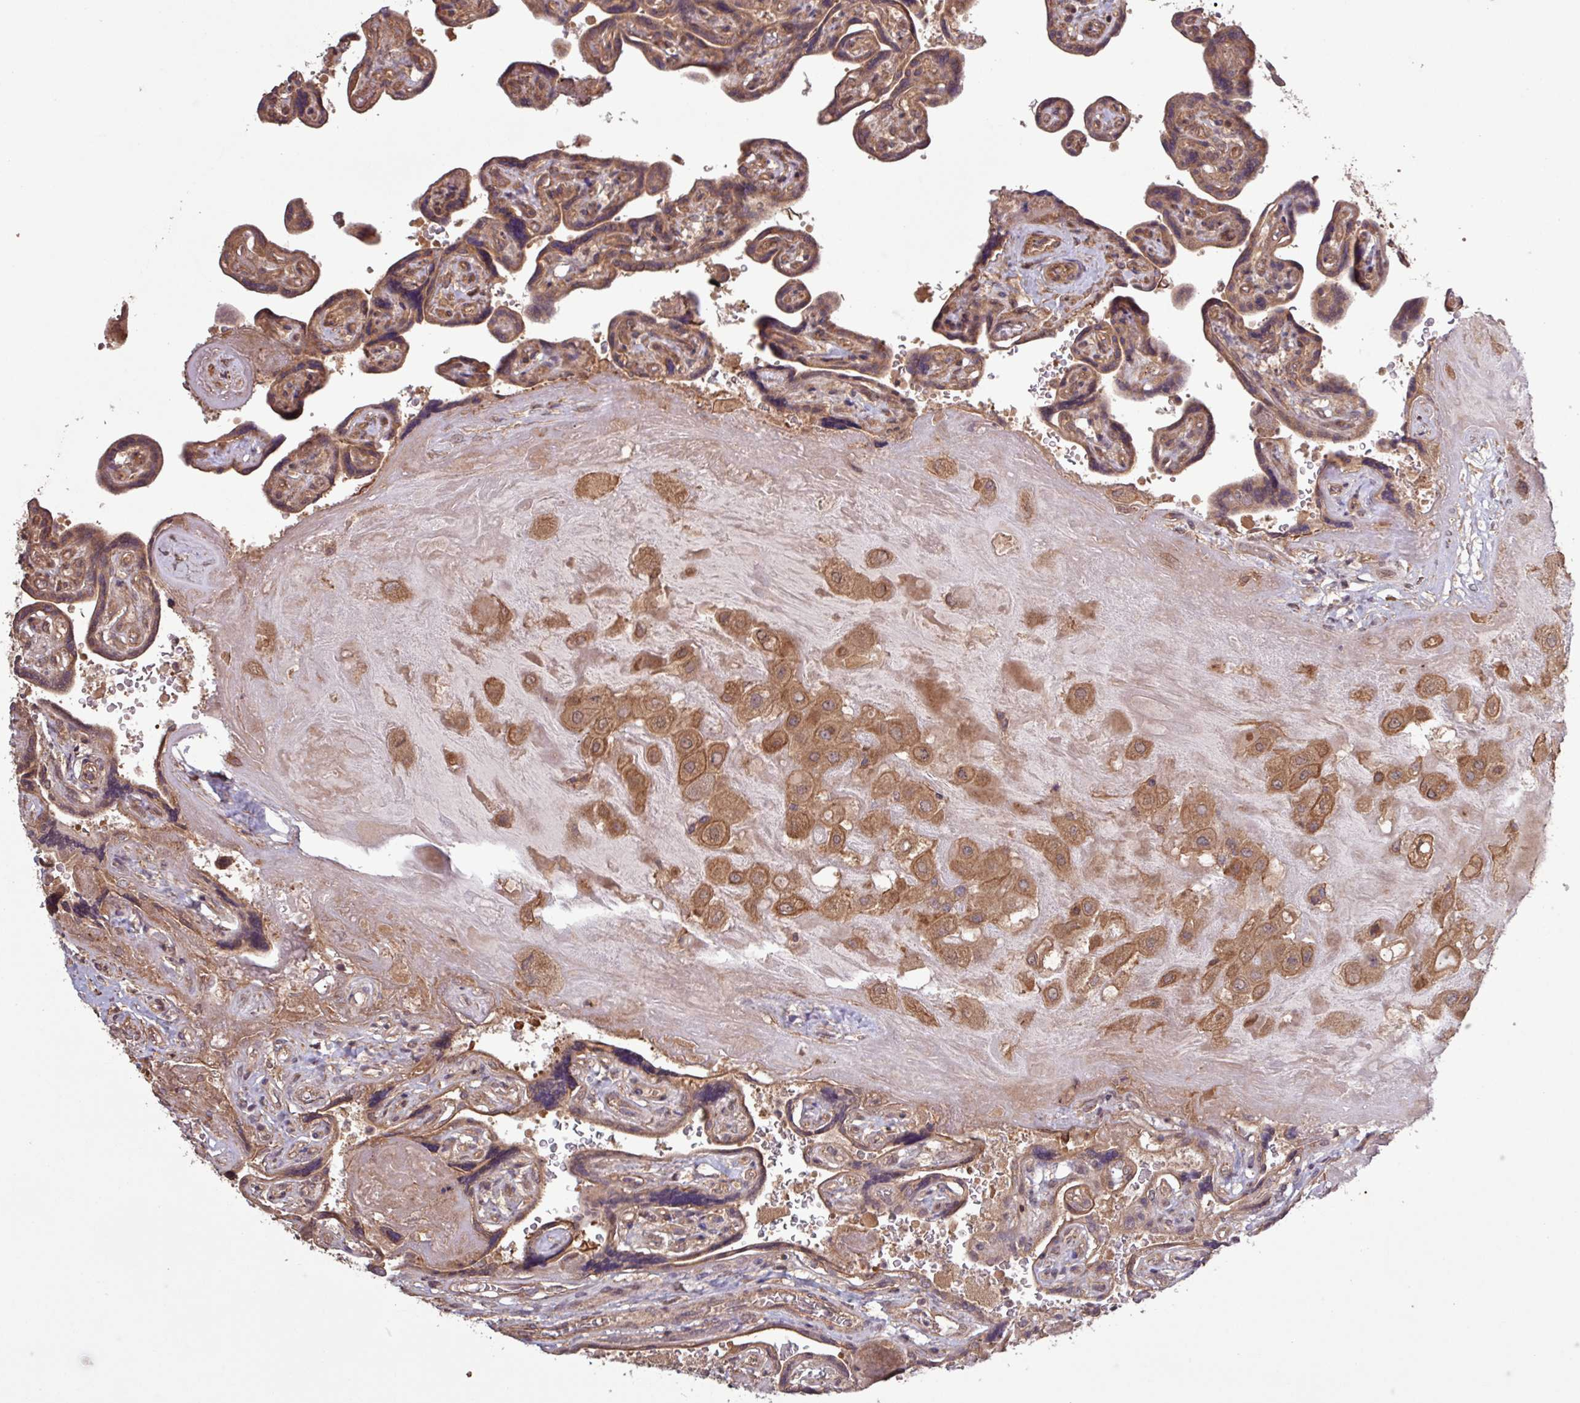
{"staining": {"intensity": "moderate", "quantity": ">75%", "location": "cytoplasmic/membranous"}, "tissue": "placenta", "cell_type": "Decidual cells", "image_type": "normal", "snomed": [{"axis": "morphology", "description": "Normal tissue, NOS"}, {"axis": "topography", "description": "Placenta"}], "caption": "Decidual cells demonstrate moderate cytoplasmic/membranous expression in about >75% of cells in normal placenta. (DAB (3,3'-diaminobenzidine) IHC with brightfield microscopy, high magnification).", "gene": "TRABD2A", "patient": {"sex": "female", "age": 32}}